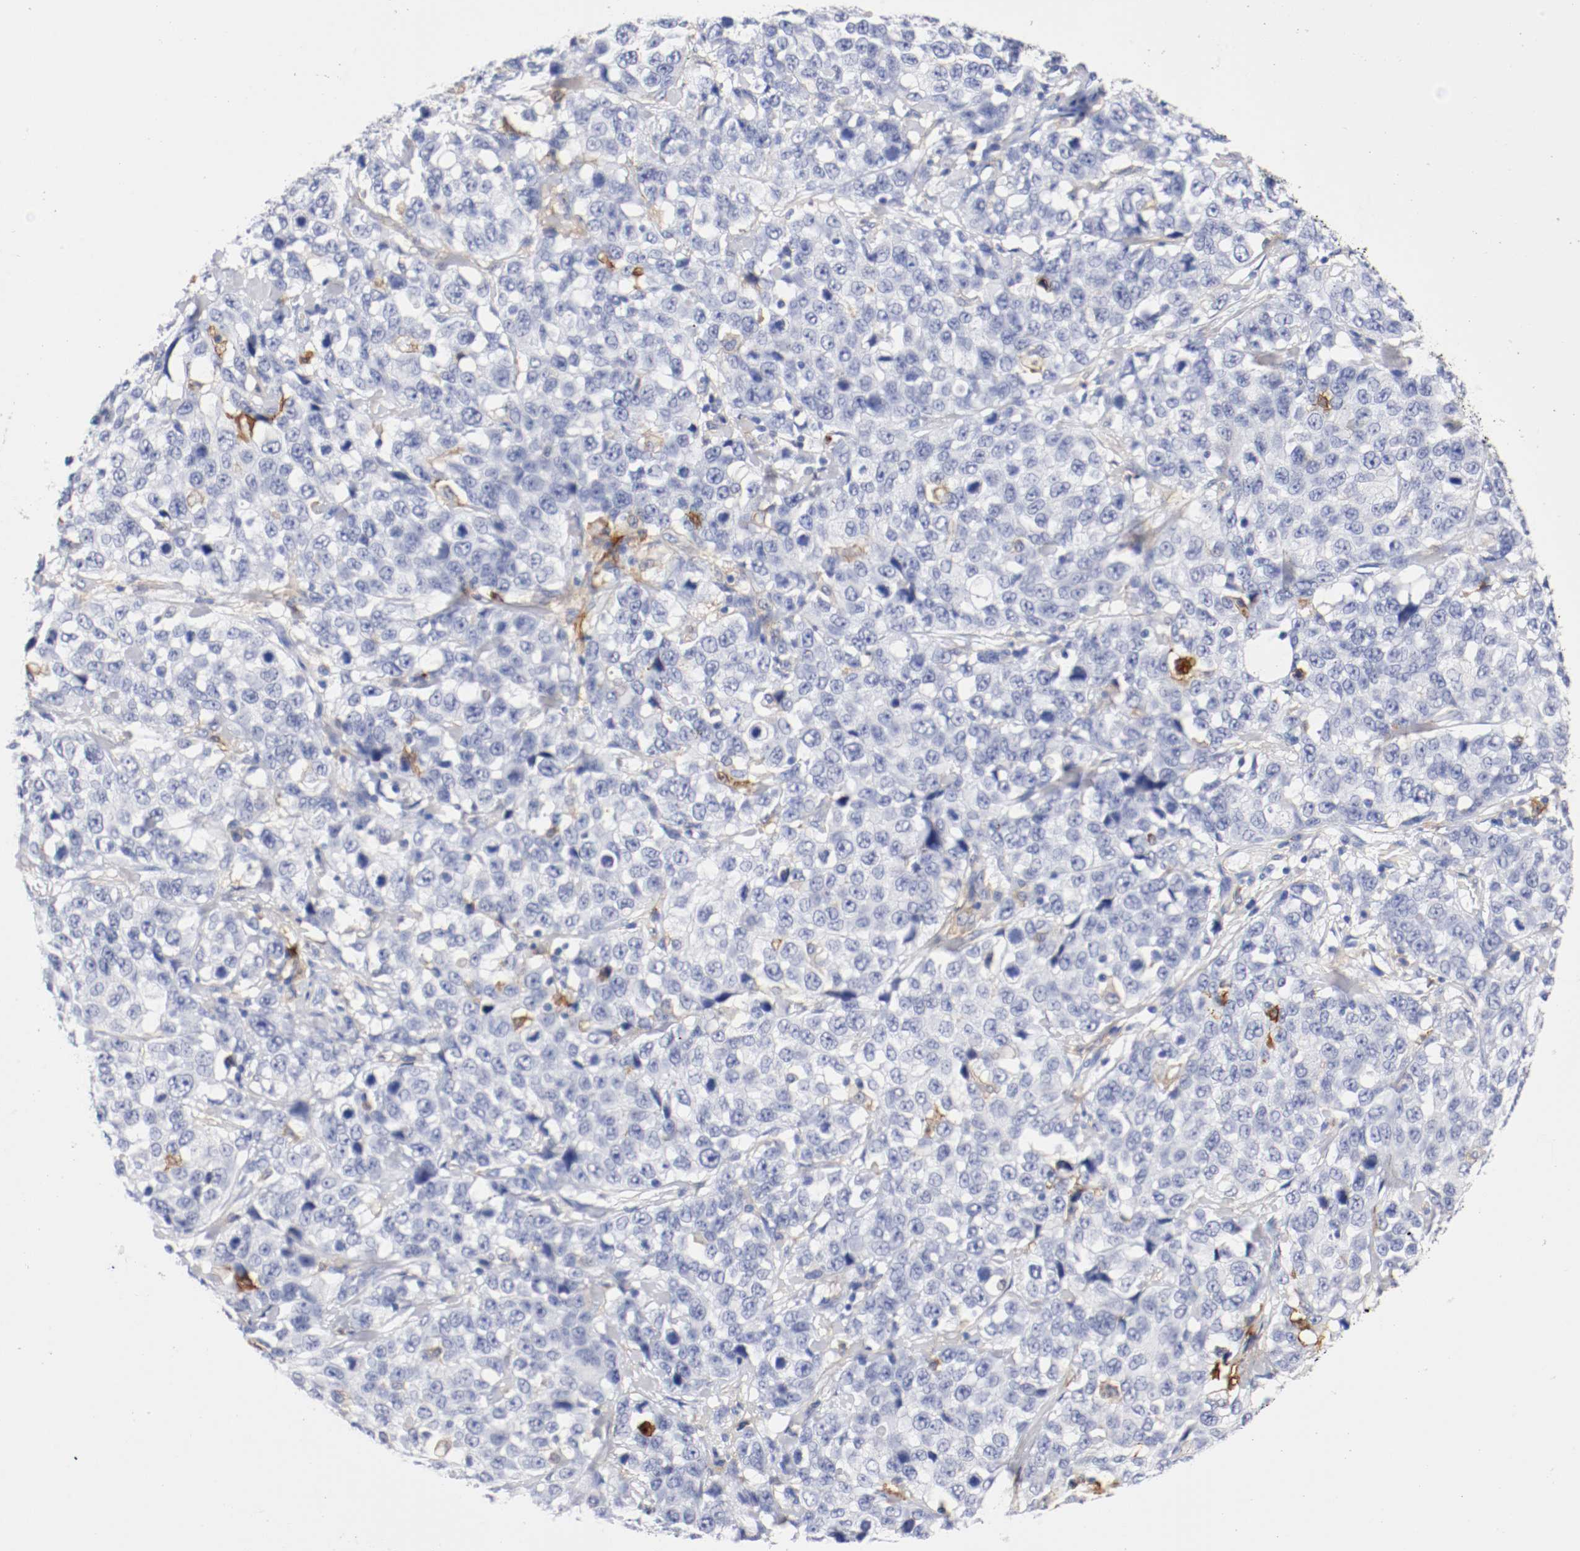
{"staining": {"intensity": "negative", "quantity": "none", "location": "none"}, "tissue": "stomach cancer", "cell_type": "Tumor cells", "image_type": "cancer", "snomed": [{"axis": "morphology", "description": "Normal tissue, NOS"}, {"axis": "morphology", "description": "Adenocarcinoma, NOS"}, {"axis": "topography", "description": "Stomach"}], "caption": "Stomach cancer stained for a protein using immunohistochemistry (IHC) exhibits no expression tumor cells.", "gene": "ITGAX", "patient": {"sex": "male", "age": 48}}